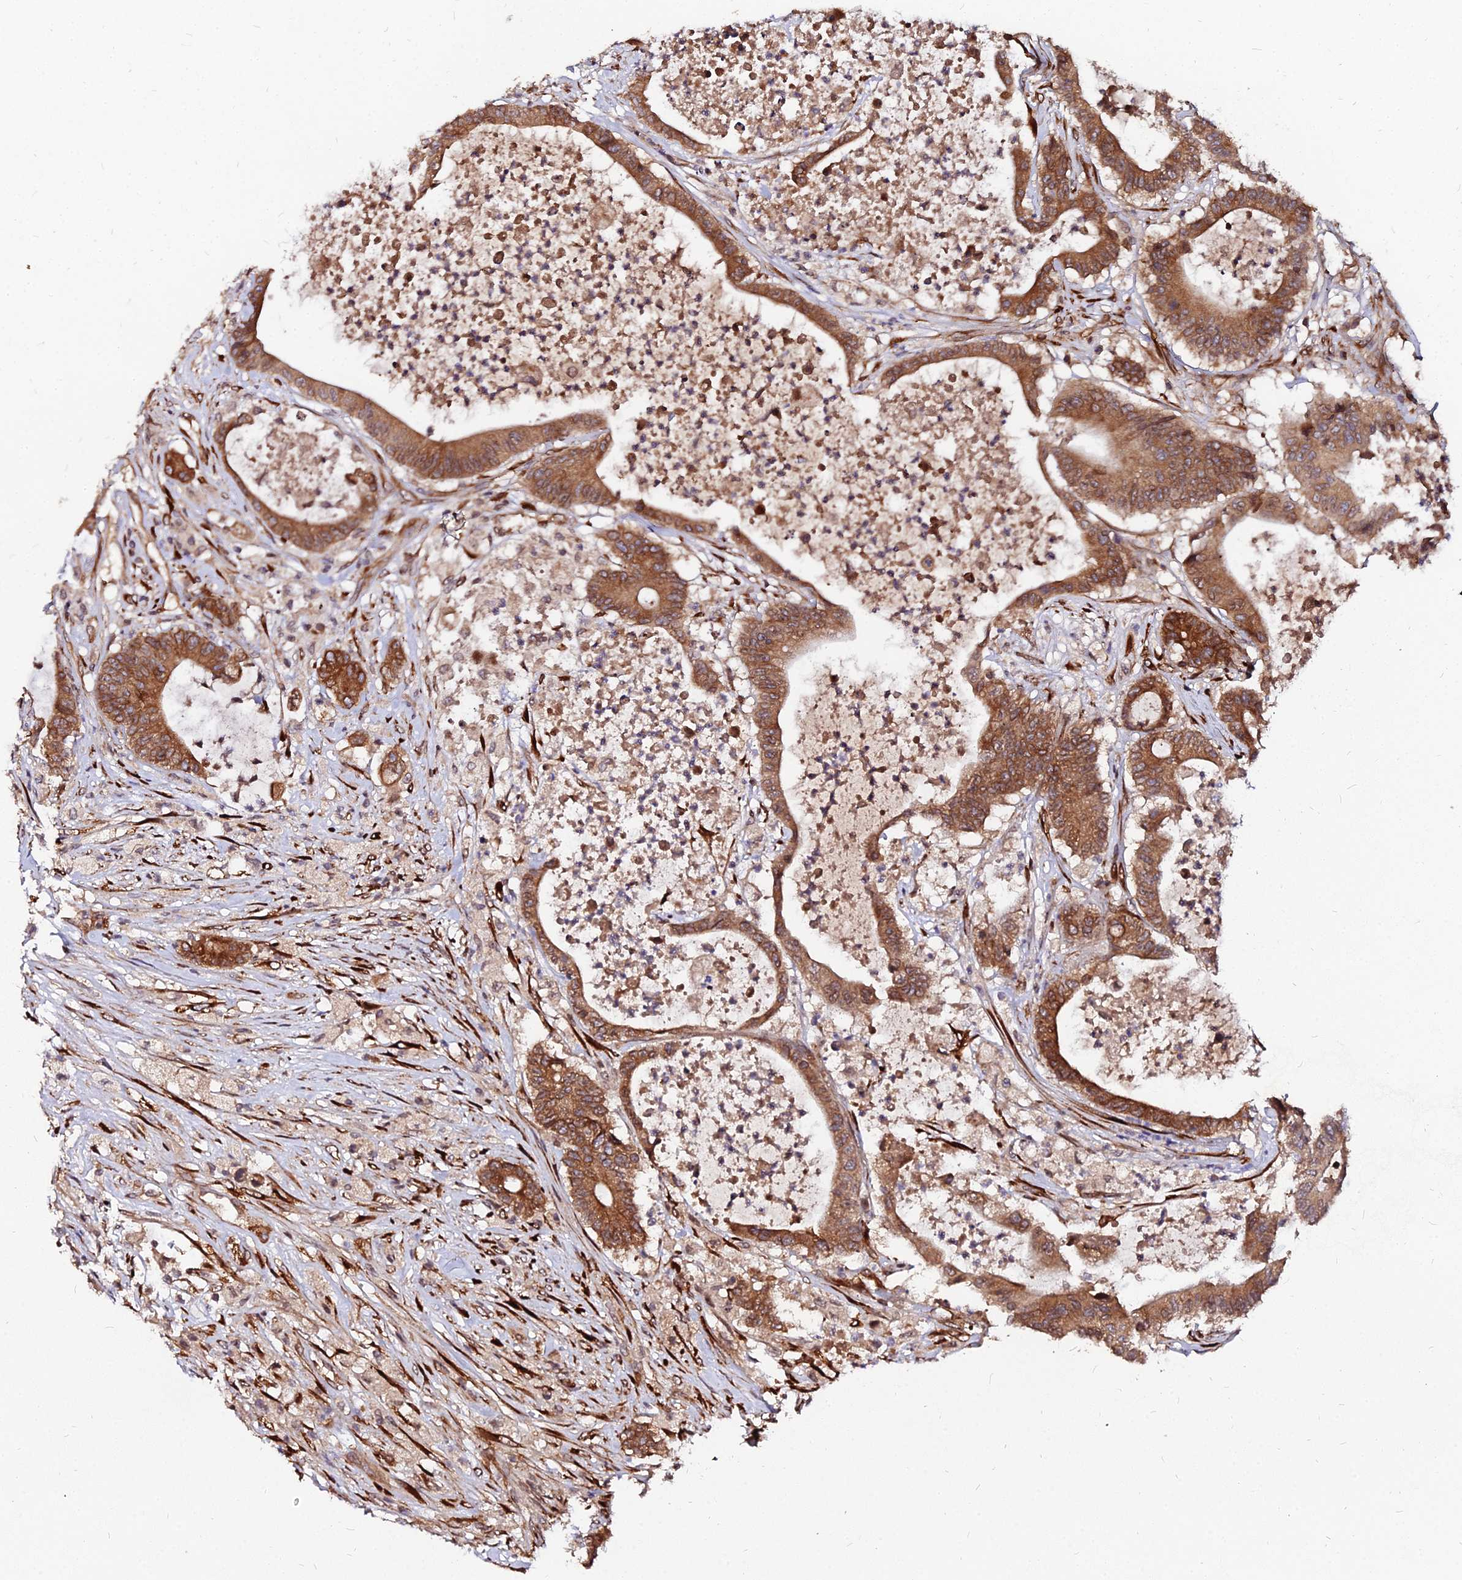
{"staining": {"intensity": "strong", "quantity": ">75%", "location": "cytoplasmic/membranous"}, "tissue": "colorectal cancer", "cell_type": "Tumor cells", "image_type": "cancer", "snomed": [{"axis": "morphology", "description": "Adenocarcinoma, NOS"}, {"axis": "topography", "description": "Colon"}], "caption": "DAB (3,3'-diaminobenzidine) immunohistochemical staining of colorectal cancer demonstrates strong cytoplasmic/membranous protein staining in approximately >75% of tumor cells.", "gene": "PDE4D", "patient": {"sex": "female", "age": 84}}